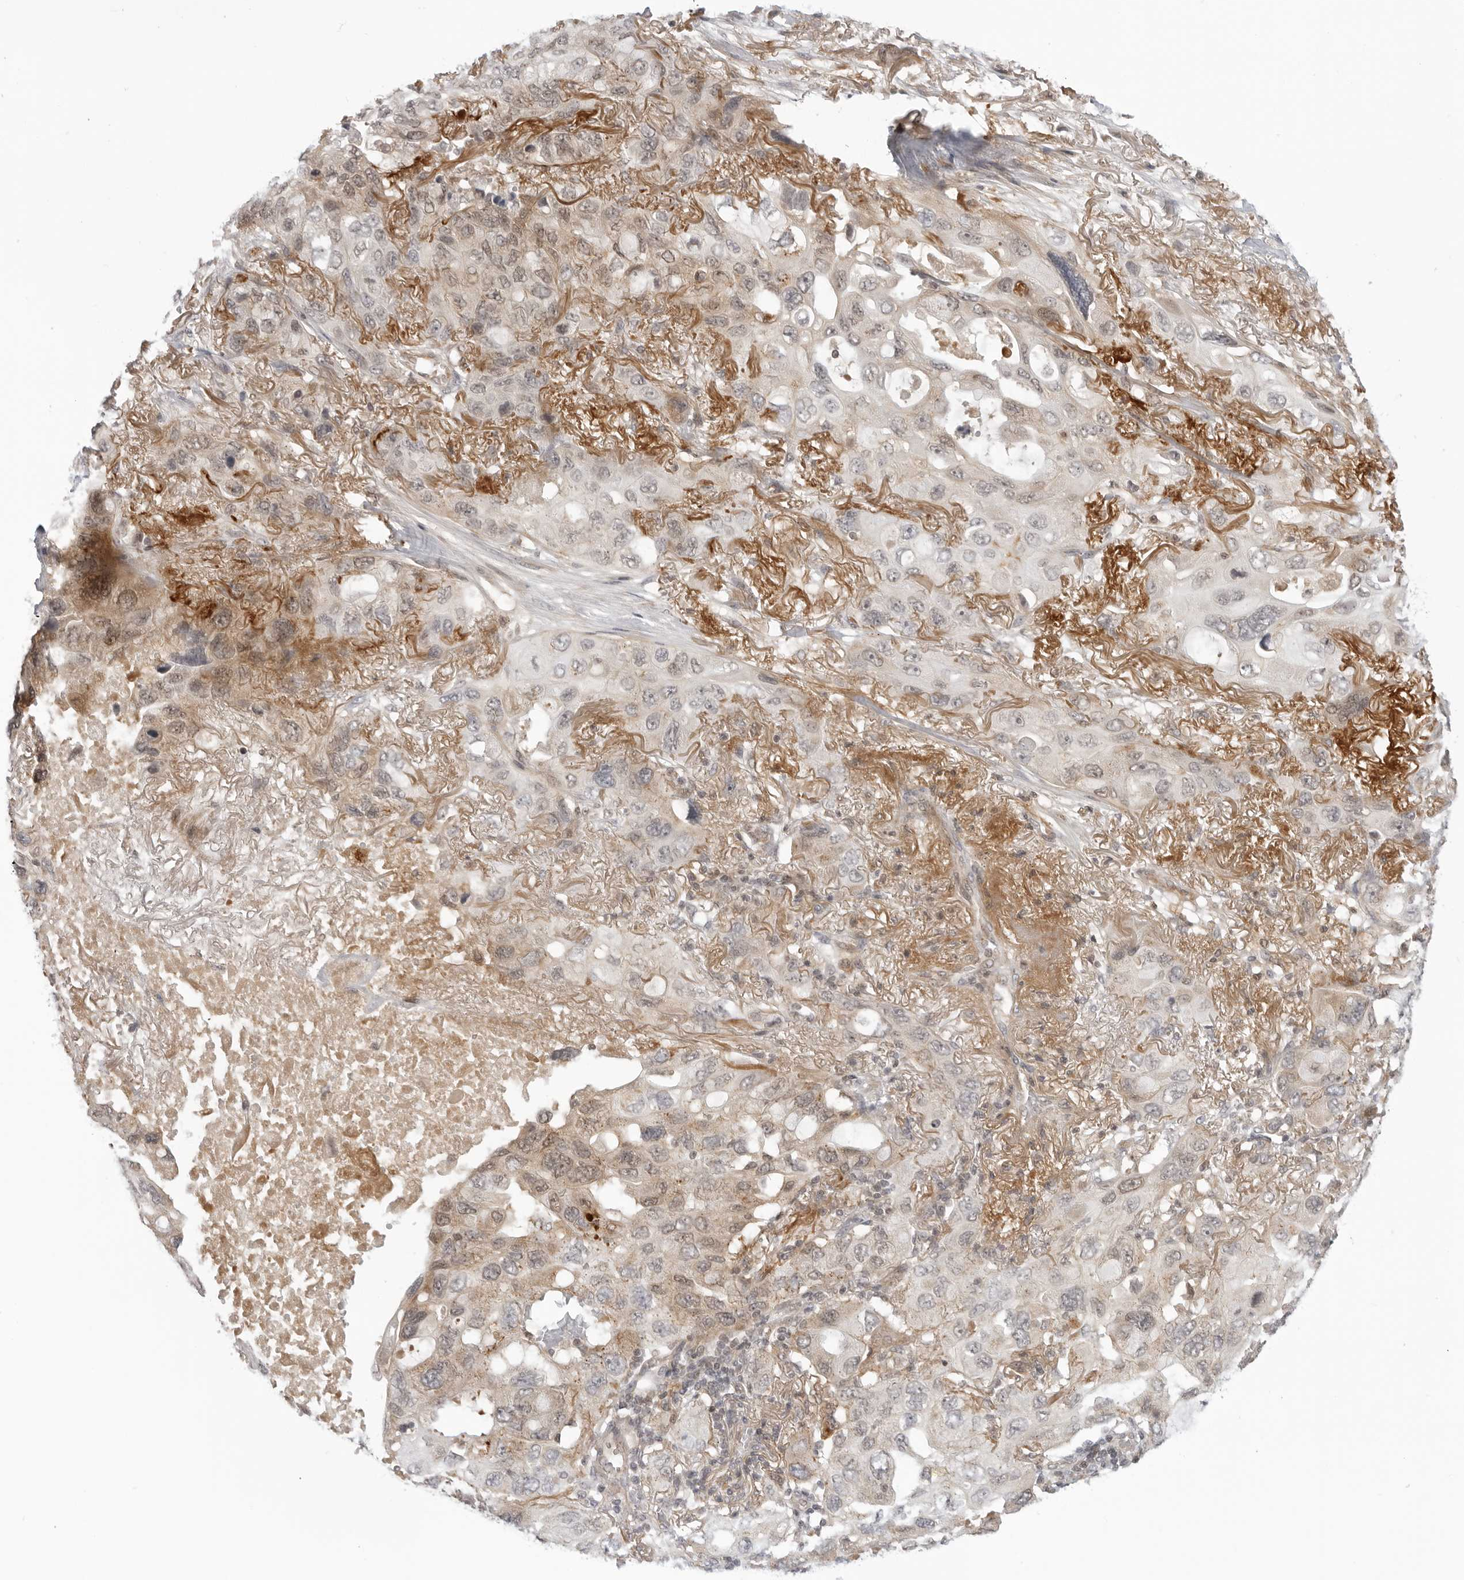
{"staining": {"intensity": "weak", "quantity": "25%-75%", "location": "cytoplasmic/membranous,nuclear"}, "tissue": "lung cancer", "cell_type": "Tumor cells", "image_type": "cancer", "snomed": [{"axis": "morphology", "description": "Squamous cell carcinoma, NOS"}, {"axis": "topography", "description": "Lung"}], "caption": "IHC of squamous cell carcinoma (lung) displays low levels of weak cytoplasmic/membranous and nuclear expression in about 25%-75% of tumor cells. The protein of interest is shown in brown color, while the nuclei are stained blue.", "gene": "SUGCT", "patient": {"sex": "female", "age": 73}}